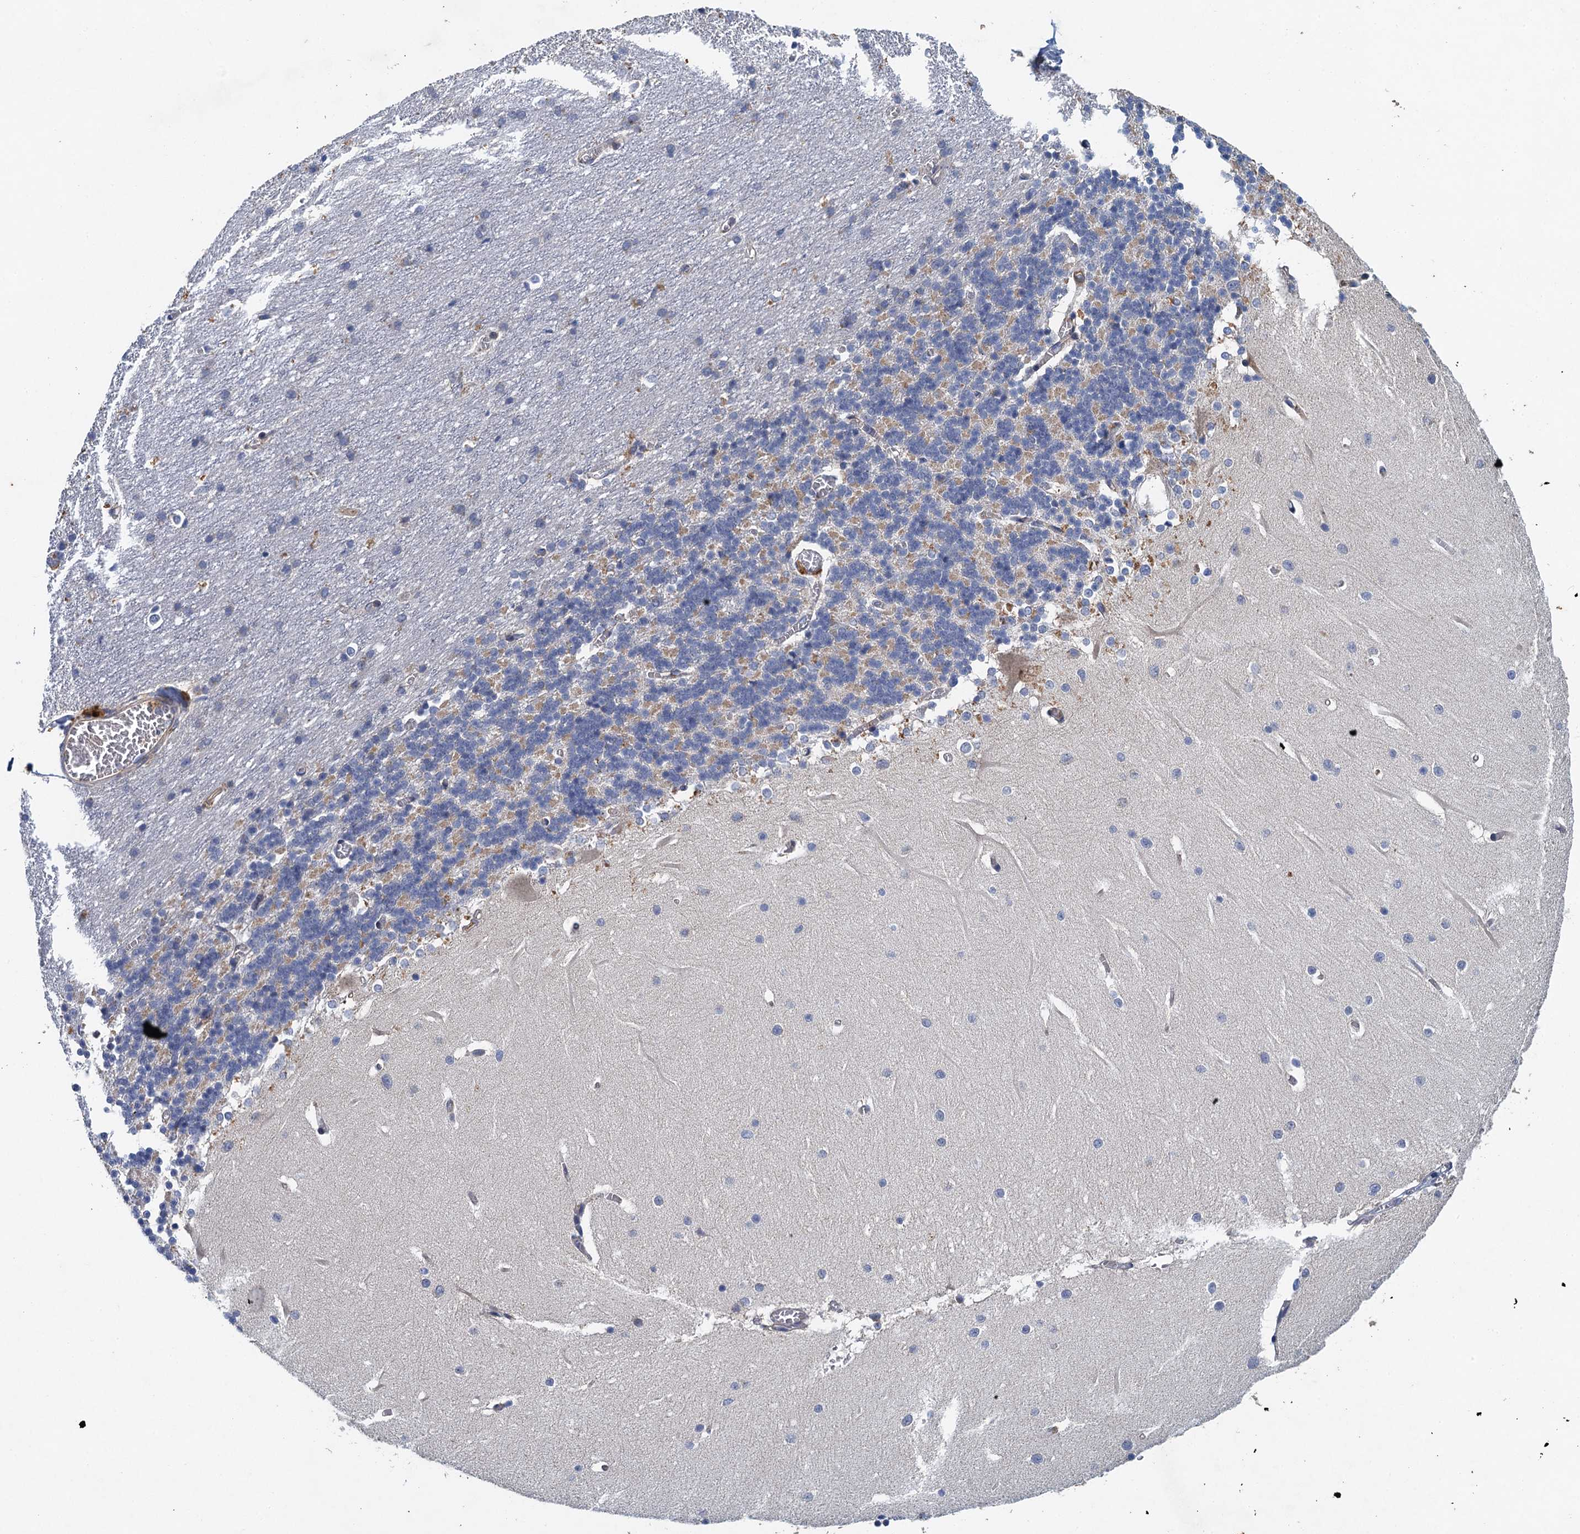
{"staining": {"intensity": "negative", "quantity": "none", "location": "none"}, "tissue": "cerebellum", "cell_type": "Cells in granular layer", "image_type": "normal", "snomed": [{"axis": "morphology", "description": "Normal tissue, NOS"}, {"axis": "topography", "description": "Cerebellum"}], "caption": "The image reveals no staining of cells in granular layer in benign cerebellum. (DAB immunohistochemistry visualized using brightfield microscopy, high magnification).", "gene": "TPCN1", "patient": {"sex": "male", "age": 37}}